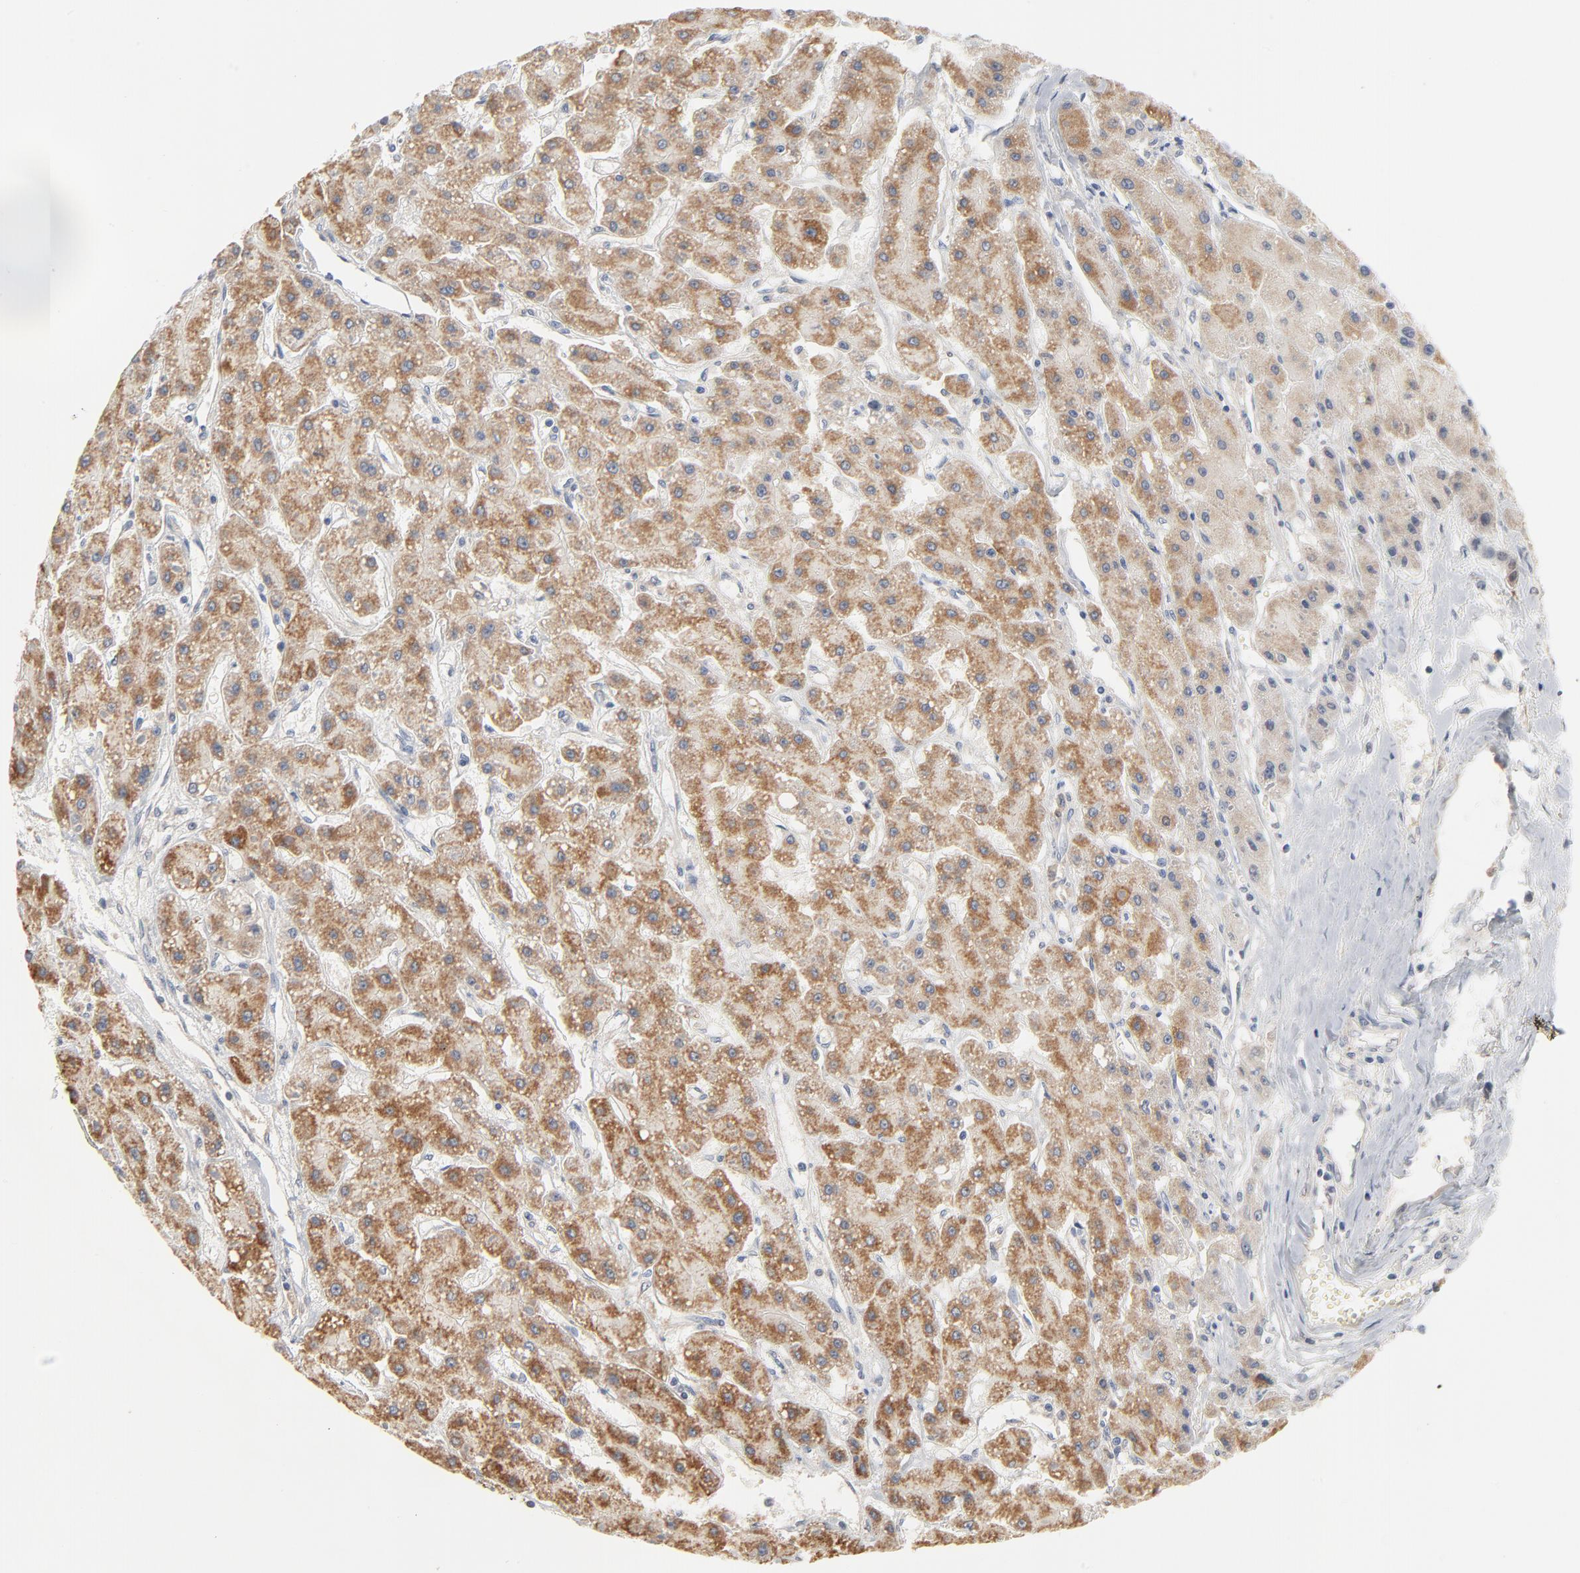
{"staining": {"intensity": "moderate", "quantity": ">75%", "location": "cytoplasmic/membranous"}, "tissue": "liver cancer", "cell_type": "Tumor cells", "image_type": "cancer", "snomed": [{"axis": "morphology", "description": "Carcinoma, Hepatocellular, NOS"}, {"axis": "topography", "description": "Liver"}], "caption": "Liver cancer stained for a protein reveals moderate cytoplasmic/membranous positivity in tumor cells. The staining was performed using DAB, with brown indicating positive protein expression. Nuclei are stained blue with hematoxylin.", "gene": "EPCAM", "patient": {"sex": "female", "age": 52}}